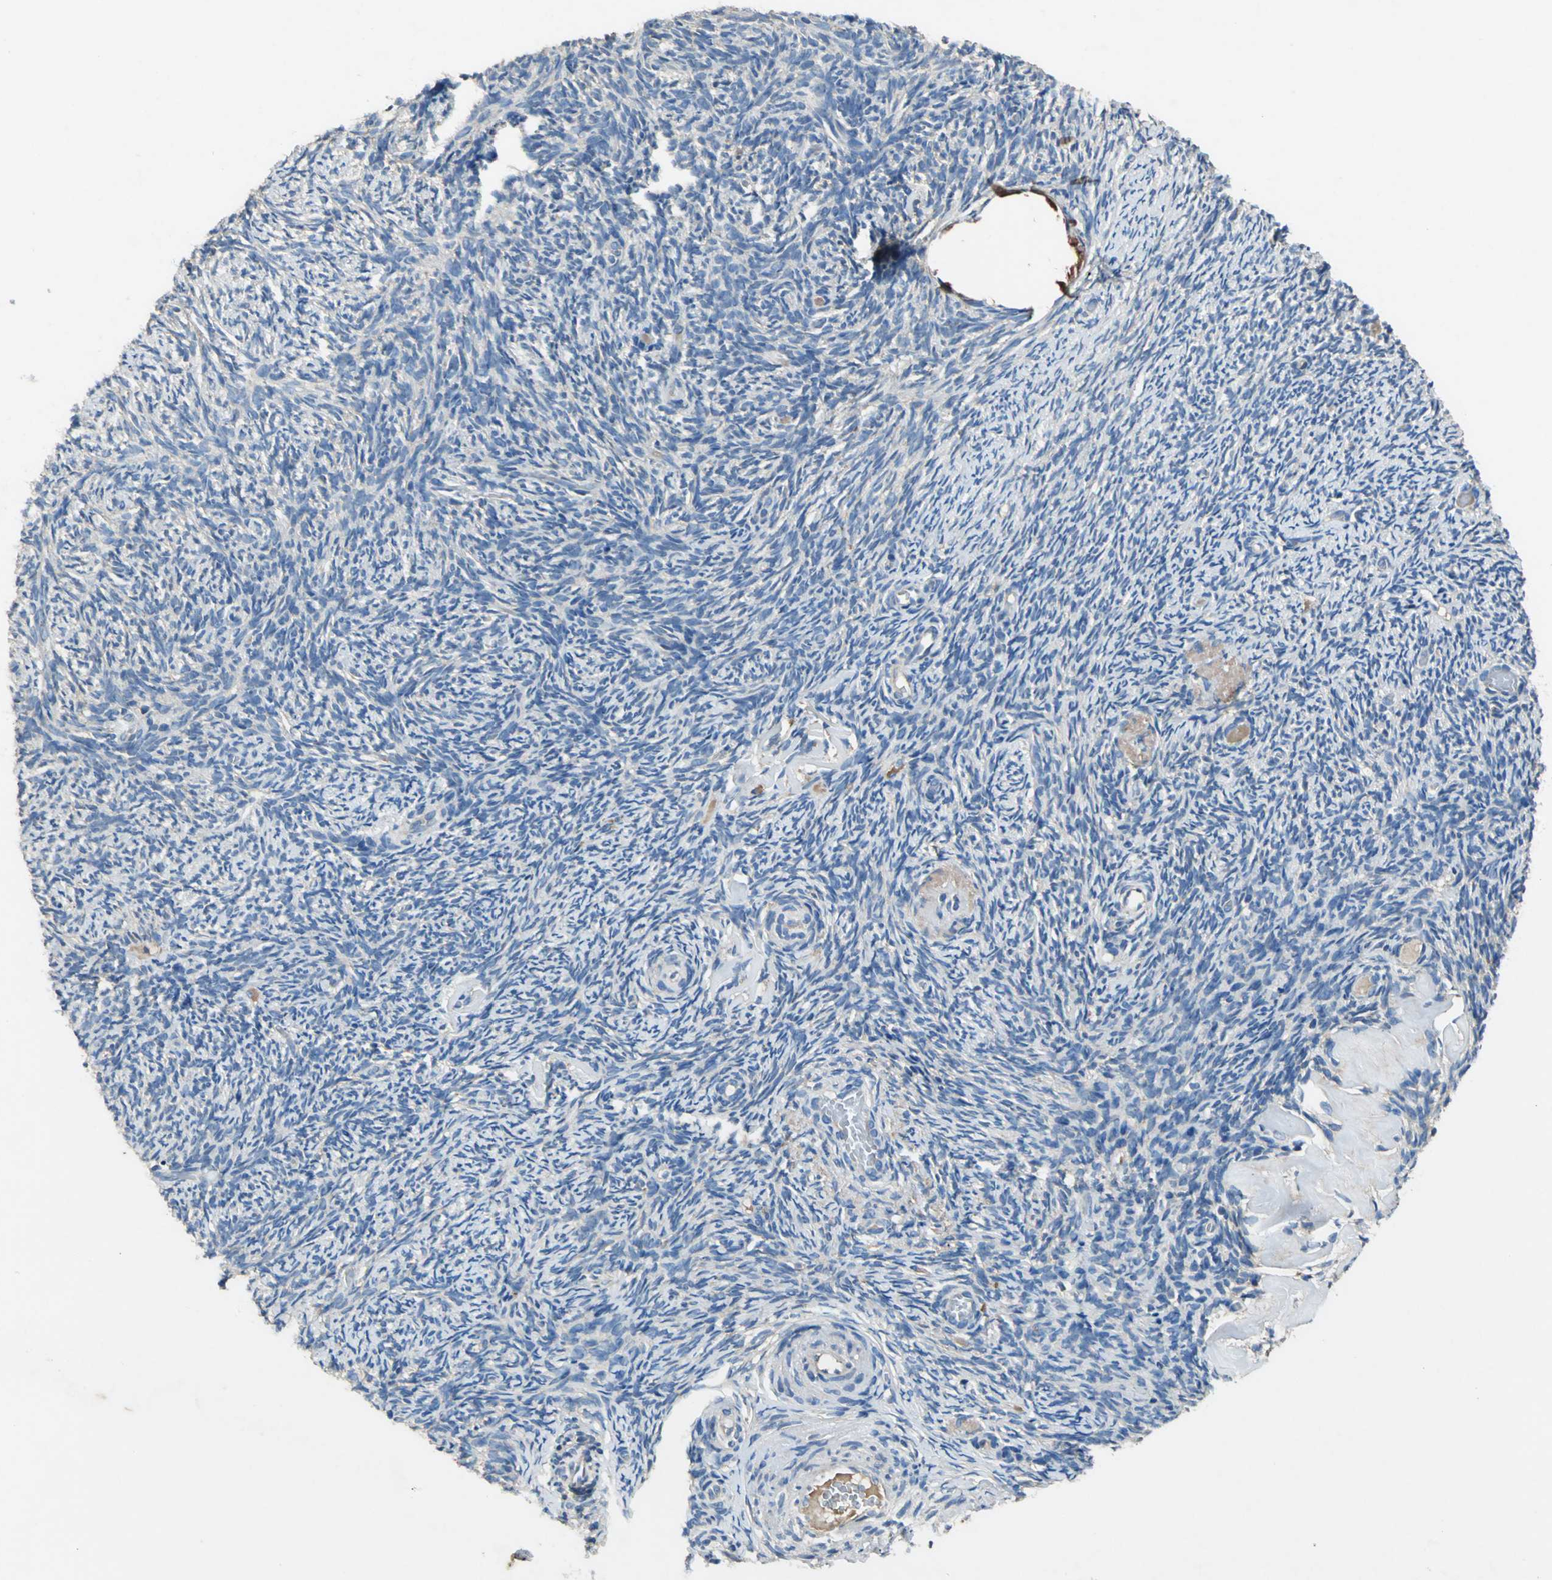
{"staining": {"intensity": "negative", "quantity": "none", "location": "none"}, "tissue": "ovary", "cell_type": "Ovarian stroma cells", "image_type": "normal", "snomed": [{"axis": "morphology", "description": "Normal tissue, NOS"}, {"axis": "topography", "description": "Ovary"}], "caption": "Immunohistochemical staining of benign ovary reveals no significant staining in ovarian stroma cells. (DAB immunohistochemistry (IHC) visualized using brightfield microscopy, high magnification).", "gene": "HEPH", "patient": {"sex": "female", "age": 60}}